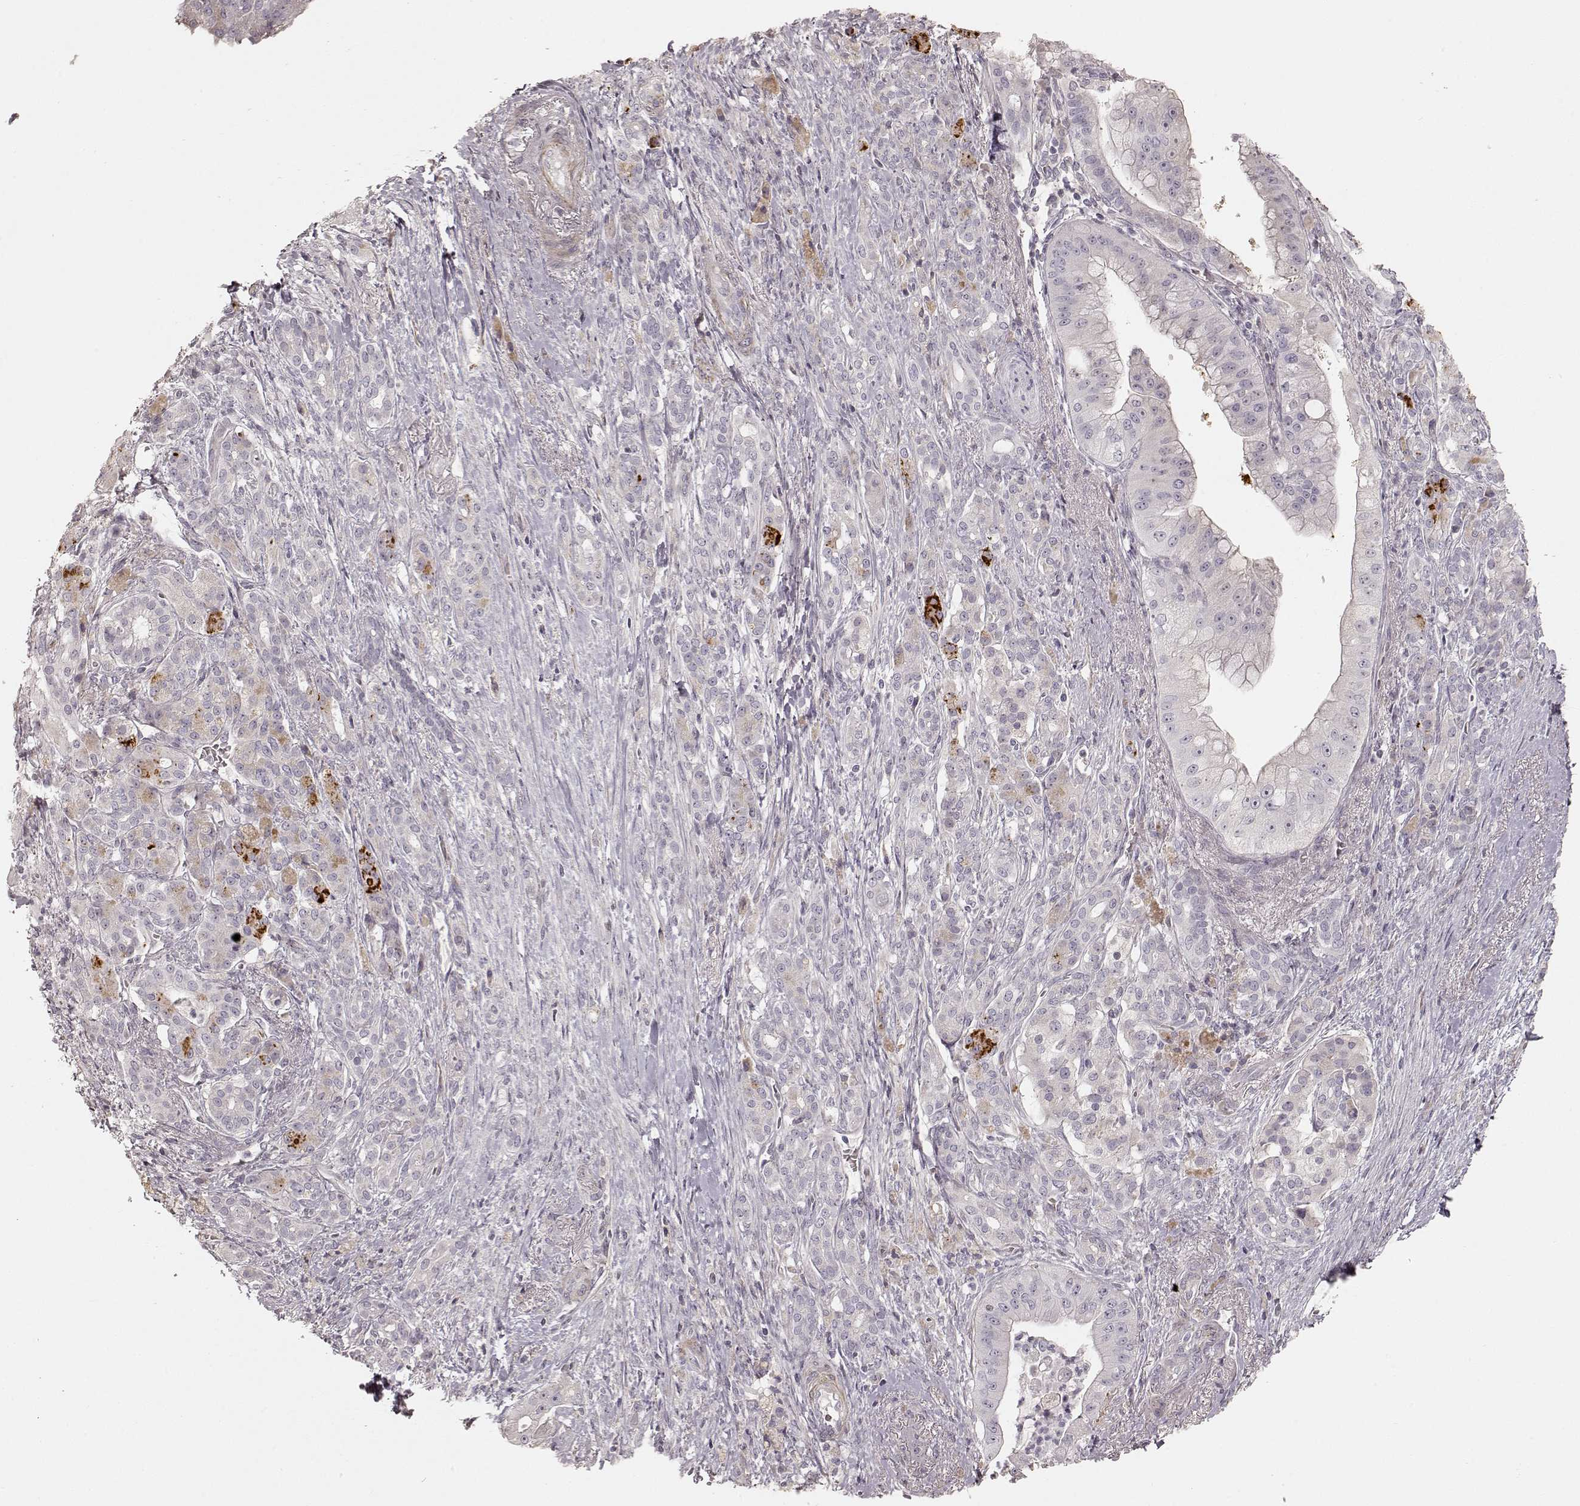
{"staining": {"intensity": "negative", "quantity": "none", "location": "none"}, "tissue": "pancreatic cancer", "cell_type": "Tumor cells", "image_type": "cancer", "snomed": [{"axis": "morphology", "description": "Normal tissue, NOS"}, {"axis": "morphology", "description": "Inflammation, NOS"}, {"axis": "morphology", "description": "Adenocarcinoma, NOS"}, {"axis": "topography", "description": "Pancreas"}], "caption": "There is no significant positivity in tumor cells of adenocarcinoma (pancreatic).", "gene": "KCNJ9", "patient": {"sex": "male", "age": 57}}